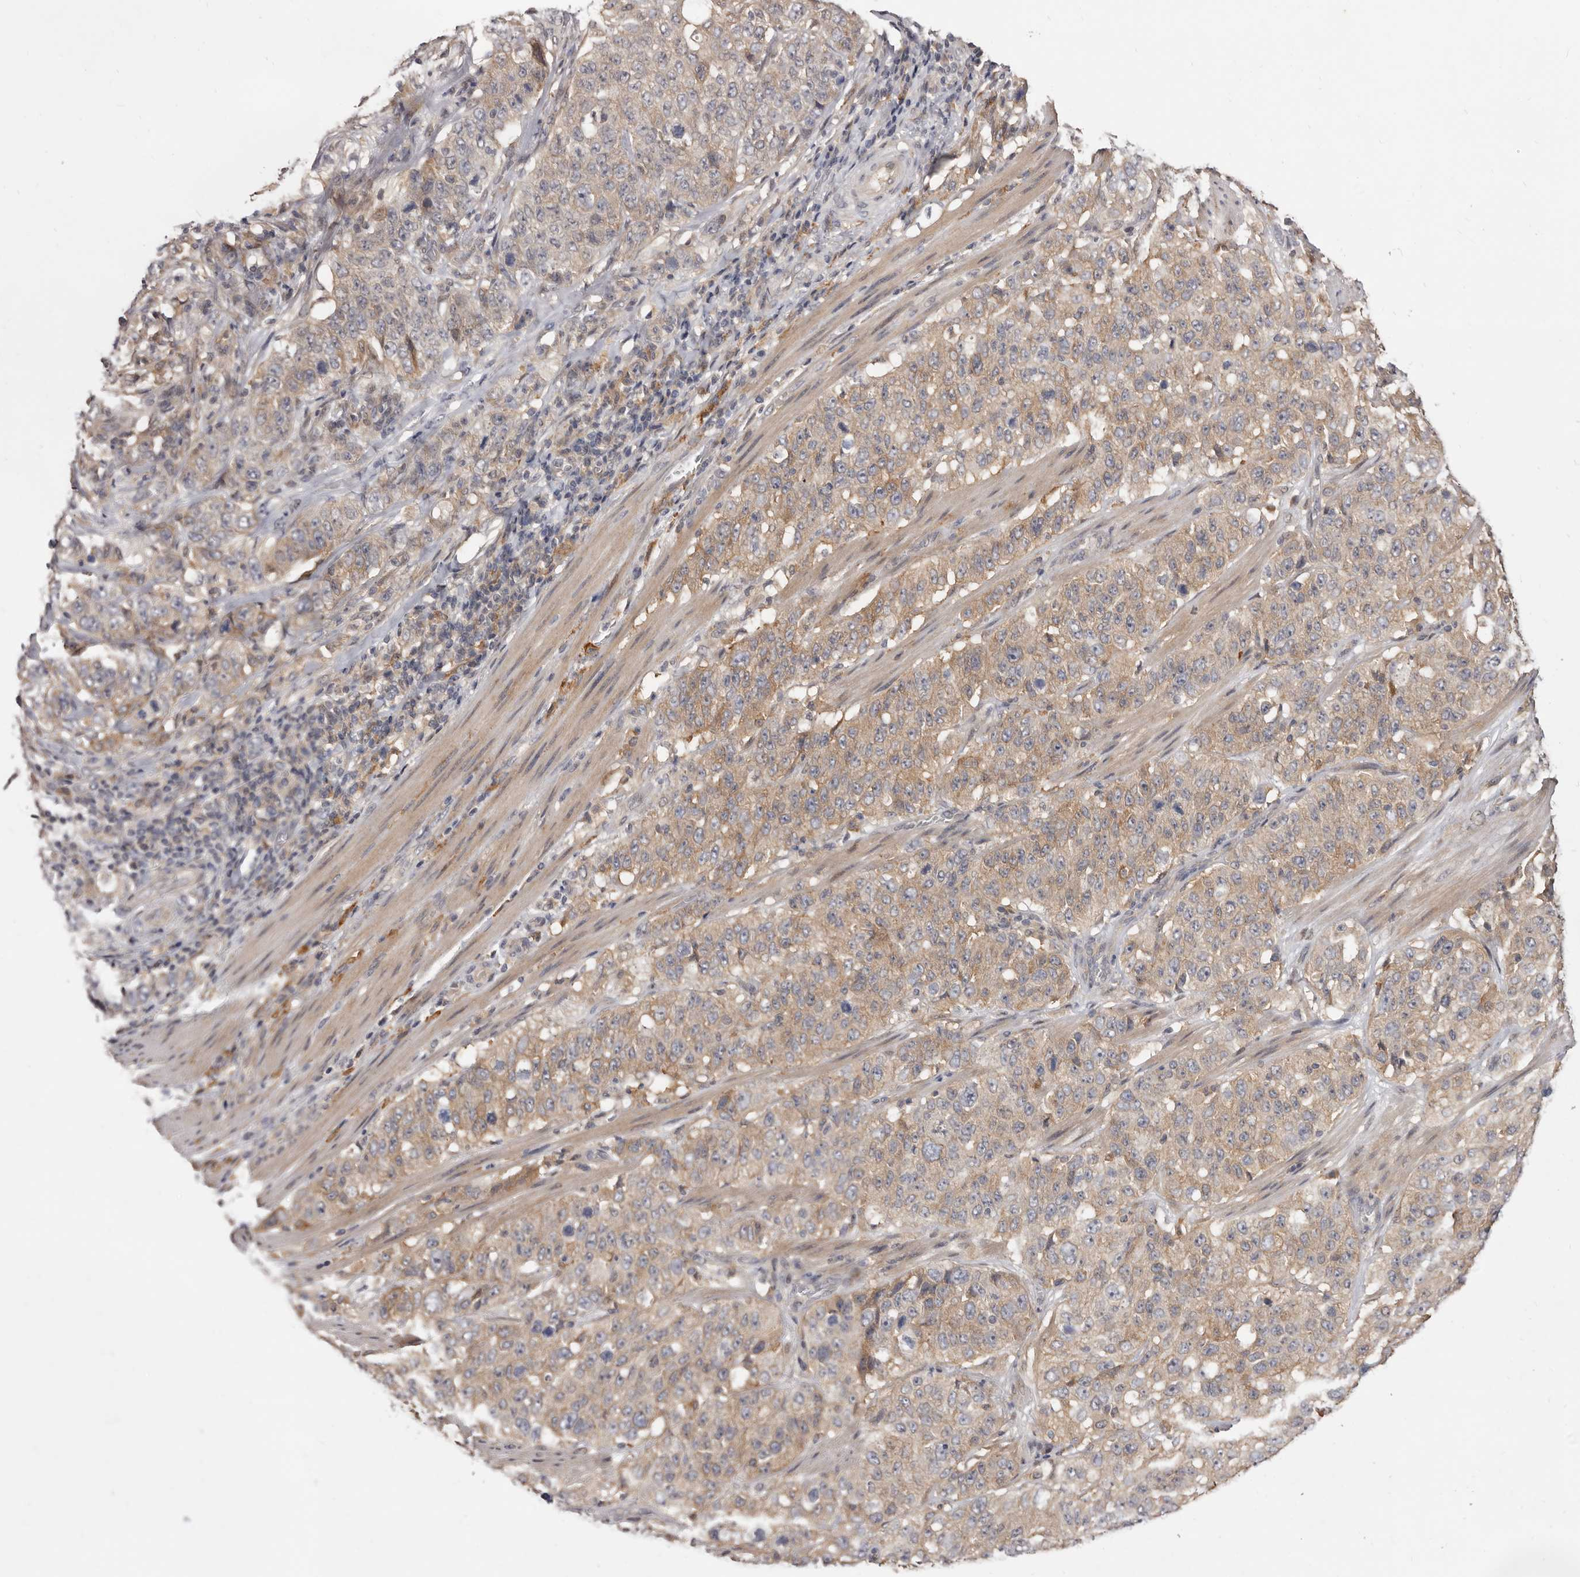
{"staining": {"intensity": "moderate", "quantity": ">75%", "location": "cytoplasmic/membranous"}, "tissue": "stomach cancer", "cell_type": "Tumor cells", "image_type": "cancer", "snomed": [{"axis": "morphology", "description": "Adenocarcinoma, NOS"}, {"axis": "topography", "description": "Stomach"}], "caption": "DAB (3,3'-diaminobenzidine) immunohistochemical staining of human stomach cancer reveals moderate cytoplasmic/membranous protein positivity in approximately >75% of tumor cells.", "gene": "INAVA", "patient": {"sex": "male", "age": 48}}